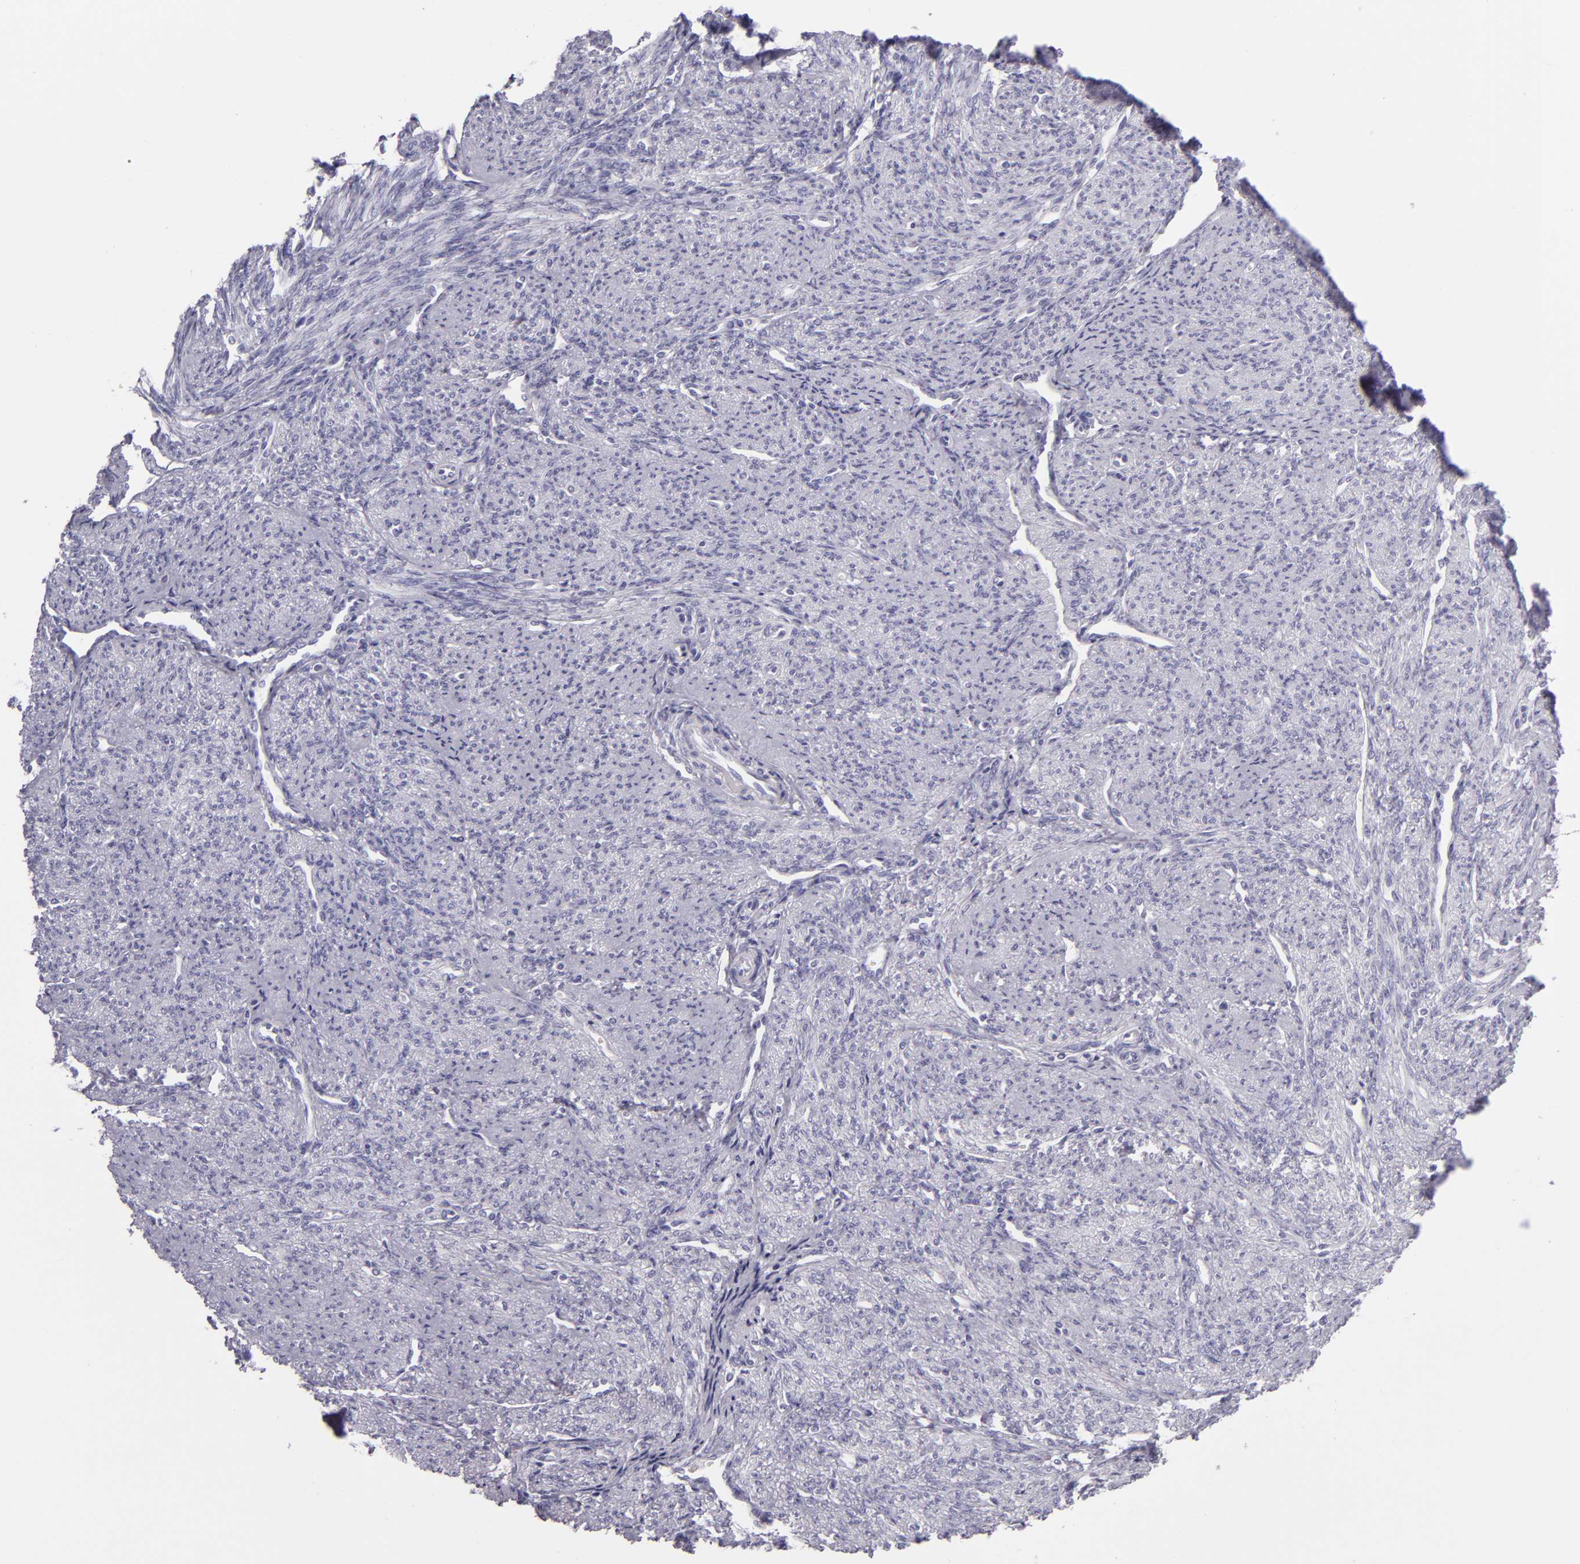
{"staining": {"intensity": "negative", "quantity": "none", "location": "none"}, "tissue": "smooth muscle", "cell_type": "Smooth muscle cells", "image_type": "normal", "snomed": [{"axis": "morphology", "description": "Normal tissue, NOS"}, {"axis": "topography", "description": "Cervix"}, {"axis": "topography", "description": "Endometrium"}], "caption": "Image shows no significant protein expression in smooth muscle cells of normal smooth muscle. (DAB (3,3'-diaminobenzidine) immunohistochemistry (IHC), high magnification).", "gene": "CR2", "patient": {"sex": "female", "age": 65}}